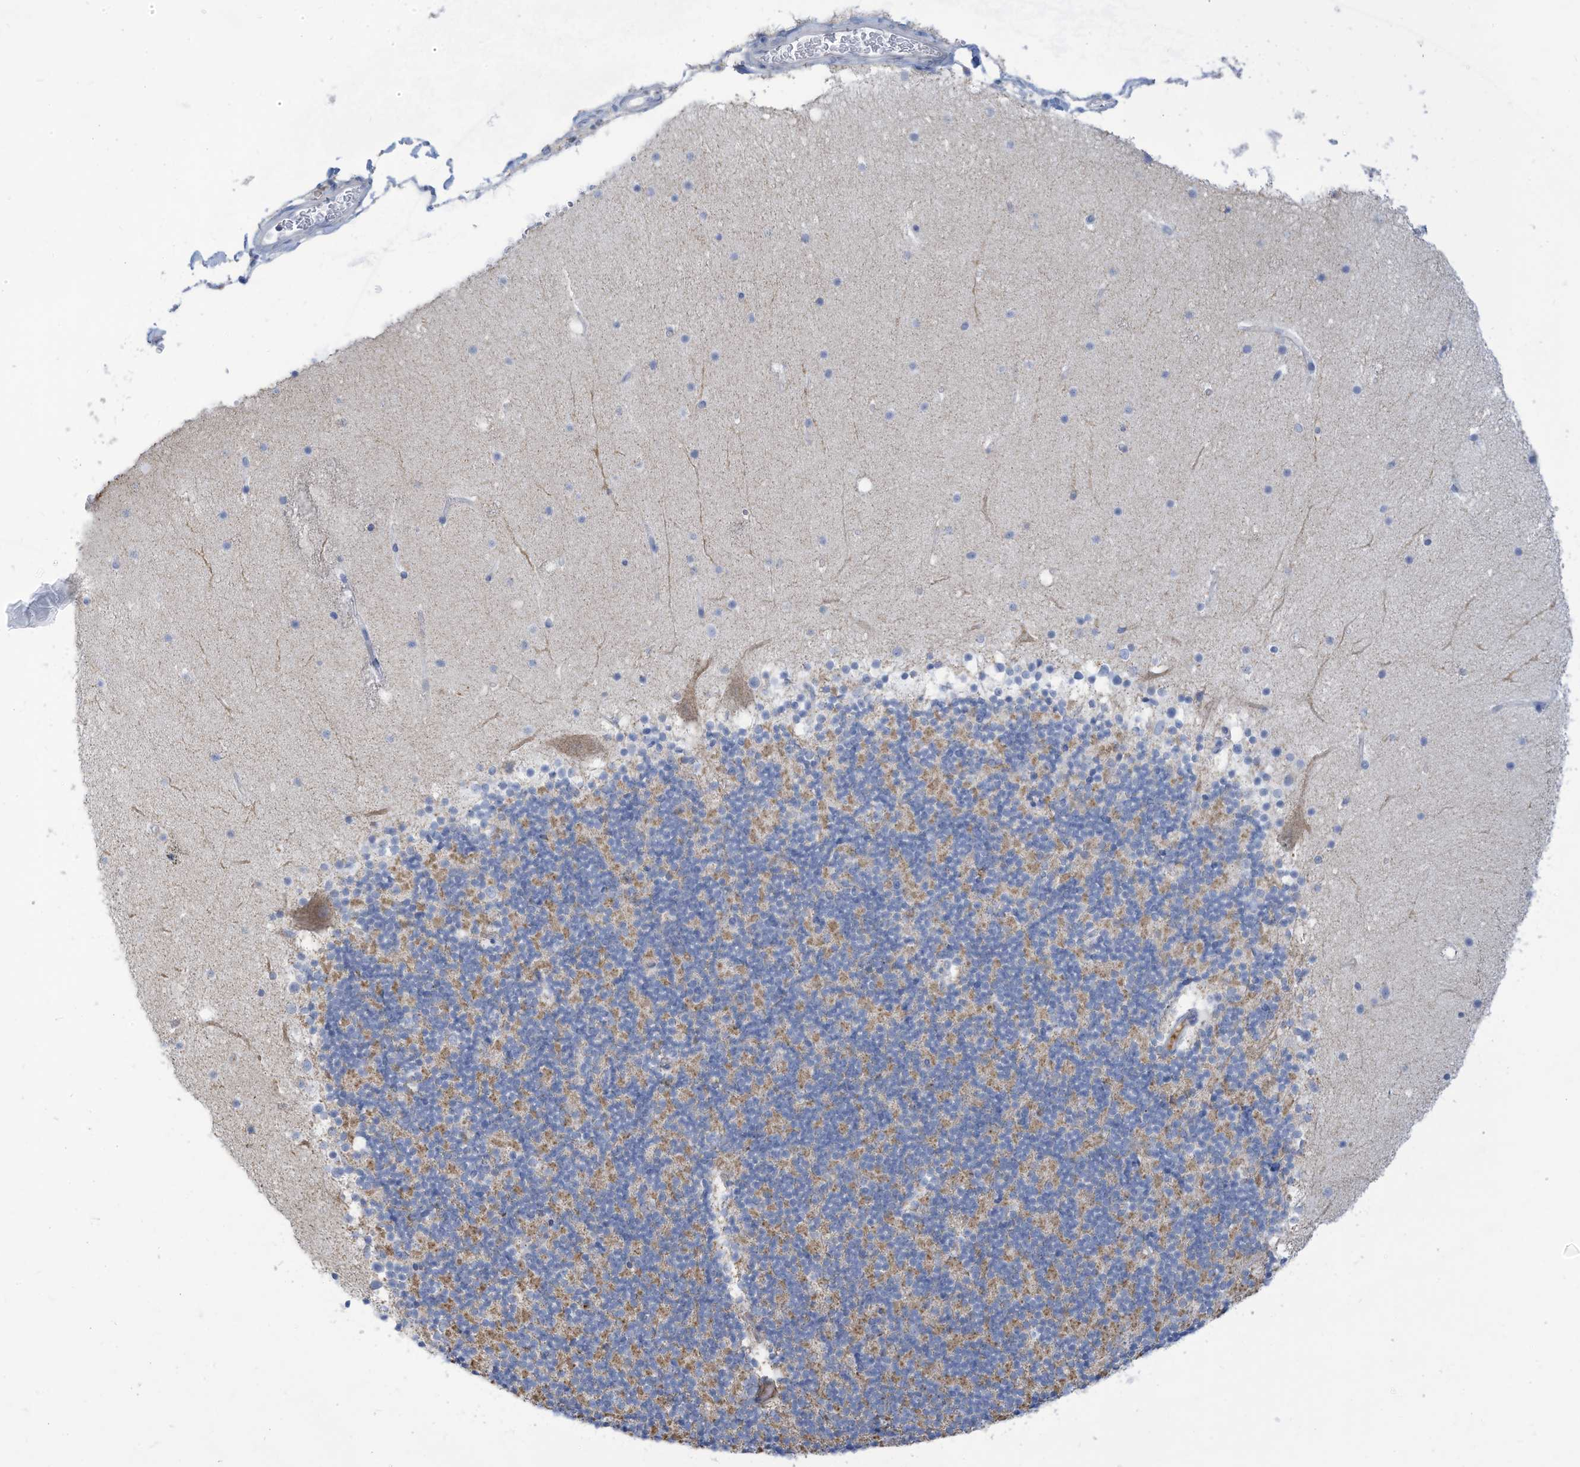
{"staining": {"intensity": "negative", "quantity": "none", "location": "none"}, "tissue": "cerebellum", "cell_type": "Cells in granular layer", "image_type": "normal", "snomed": [{"axis": "morphology", "description": "Normal tissue, NOS"}, {"axis": "topography", "description": "Cerebellum"}], "caption": "Immunohistochemical staining of benign human cerebellum reveals no significant positivity in cells in granular layer. (Stains: DAB immunohistochemistry (IHC) with hematoxylin counter stain, Microscopy: brightfield microscopy at high magnification).", "gene": "NLN", "patient": {"sex": "male", "age": 57}}